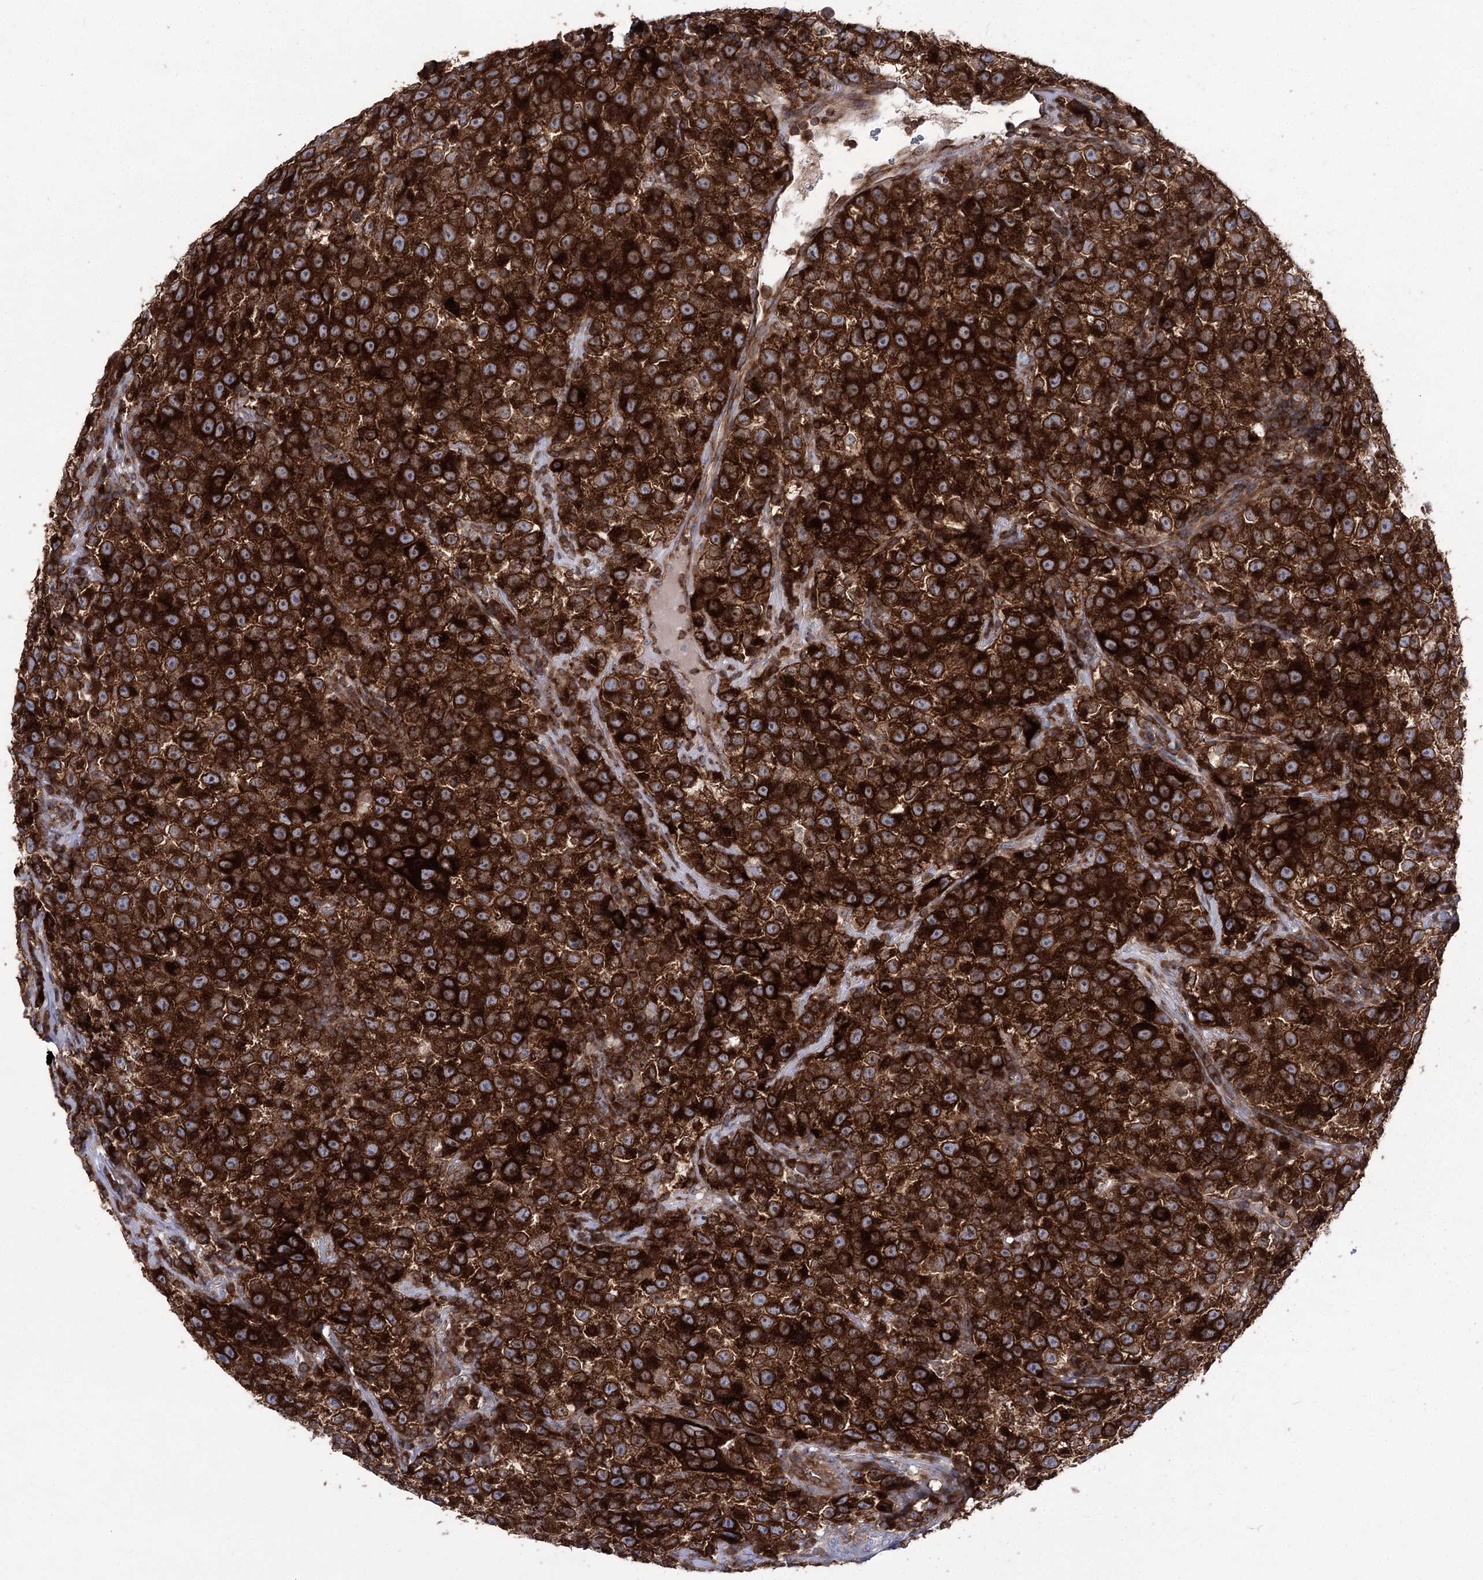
{"staining": {"intensity": "strong", "quantity": ">75%", "location": "cytoplasmic/membranous"}, "tissue": "testis cancer", "cell_type": "Tumor cells", "image_type": "cancer", "snomed": [{"axis": "morphology", "description": "Seminoma, NOS"}, {"axis": "topography", "description": "Testis"}], "caption": "A histopathology image showing strong cytoplasmic/membranous staining in approximately >75% of tumor cells in testis cancer (seminoma), as visualized by brown immunohistochemical staining.", "gene": "ZNF622", "patient": {"sex": "male", "age": 22}}